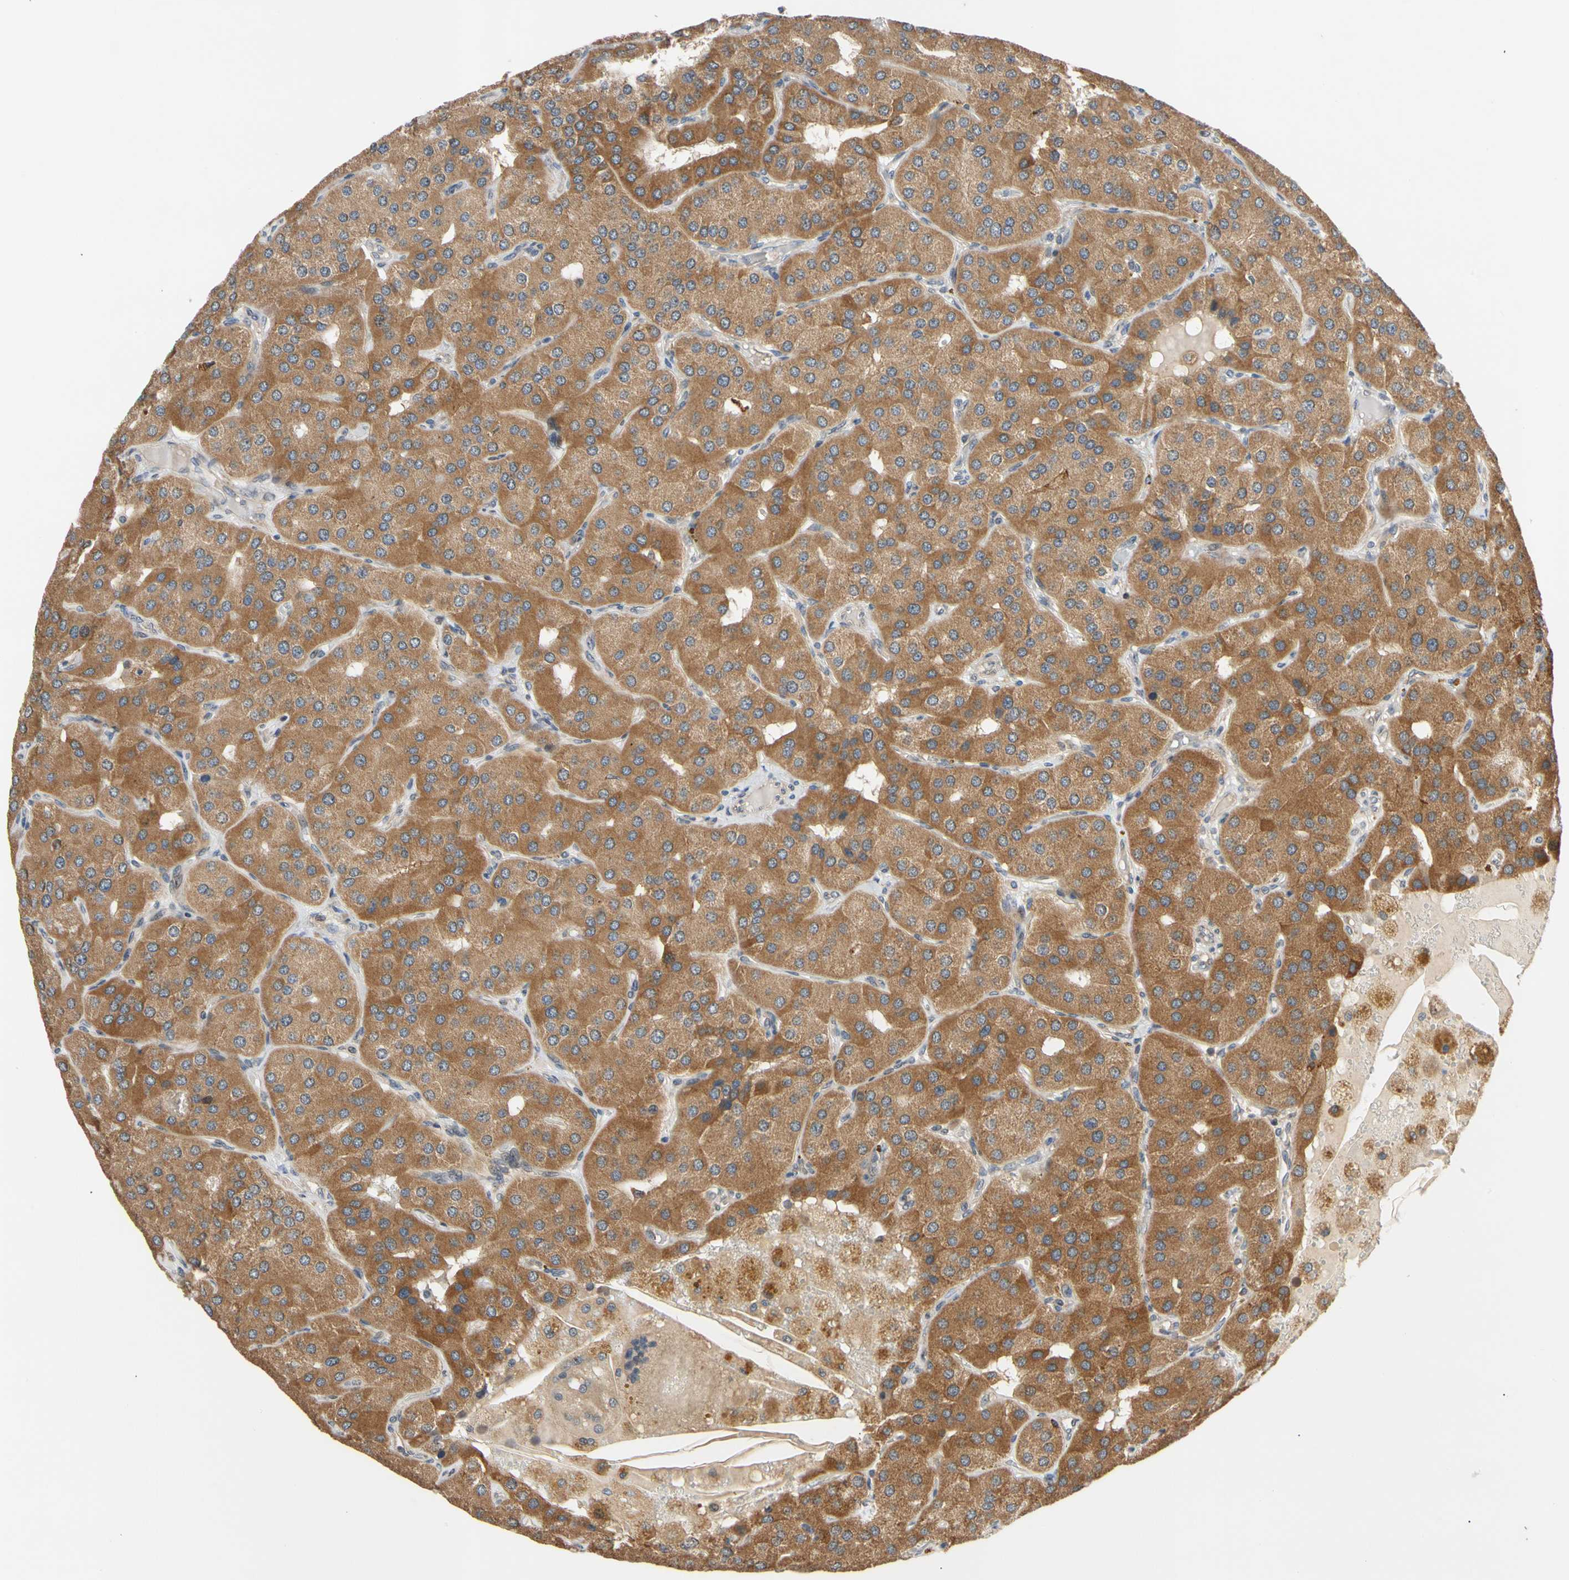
{"staining": {"intensity": "strong", "quantity": ">75%", "location": "cytoplasmic/membranous"}, "tissue": "parathyroid gland", "cell_type": "Glandular cells", "image_type": "normal", "snomed": [{"axis": "morphology", "description": "Normal tissue, NOS"}, {"axis": "morphology", "description": "Adenoma, NOS"}, {"axis": "topography", "description": "Parathyroid gland"}], "caption": "Brown immunohistochemical staining in unremarkable parathyroid gland shows strong cytoplasmic/membranous expression in about >75% of glandular cells. Nuclei are stained in blue.", "gene": "ANKHD1", "patient": {"sex": "female", "age": 86}}